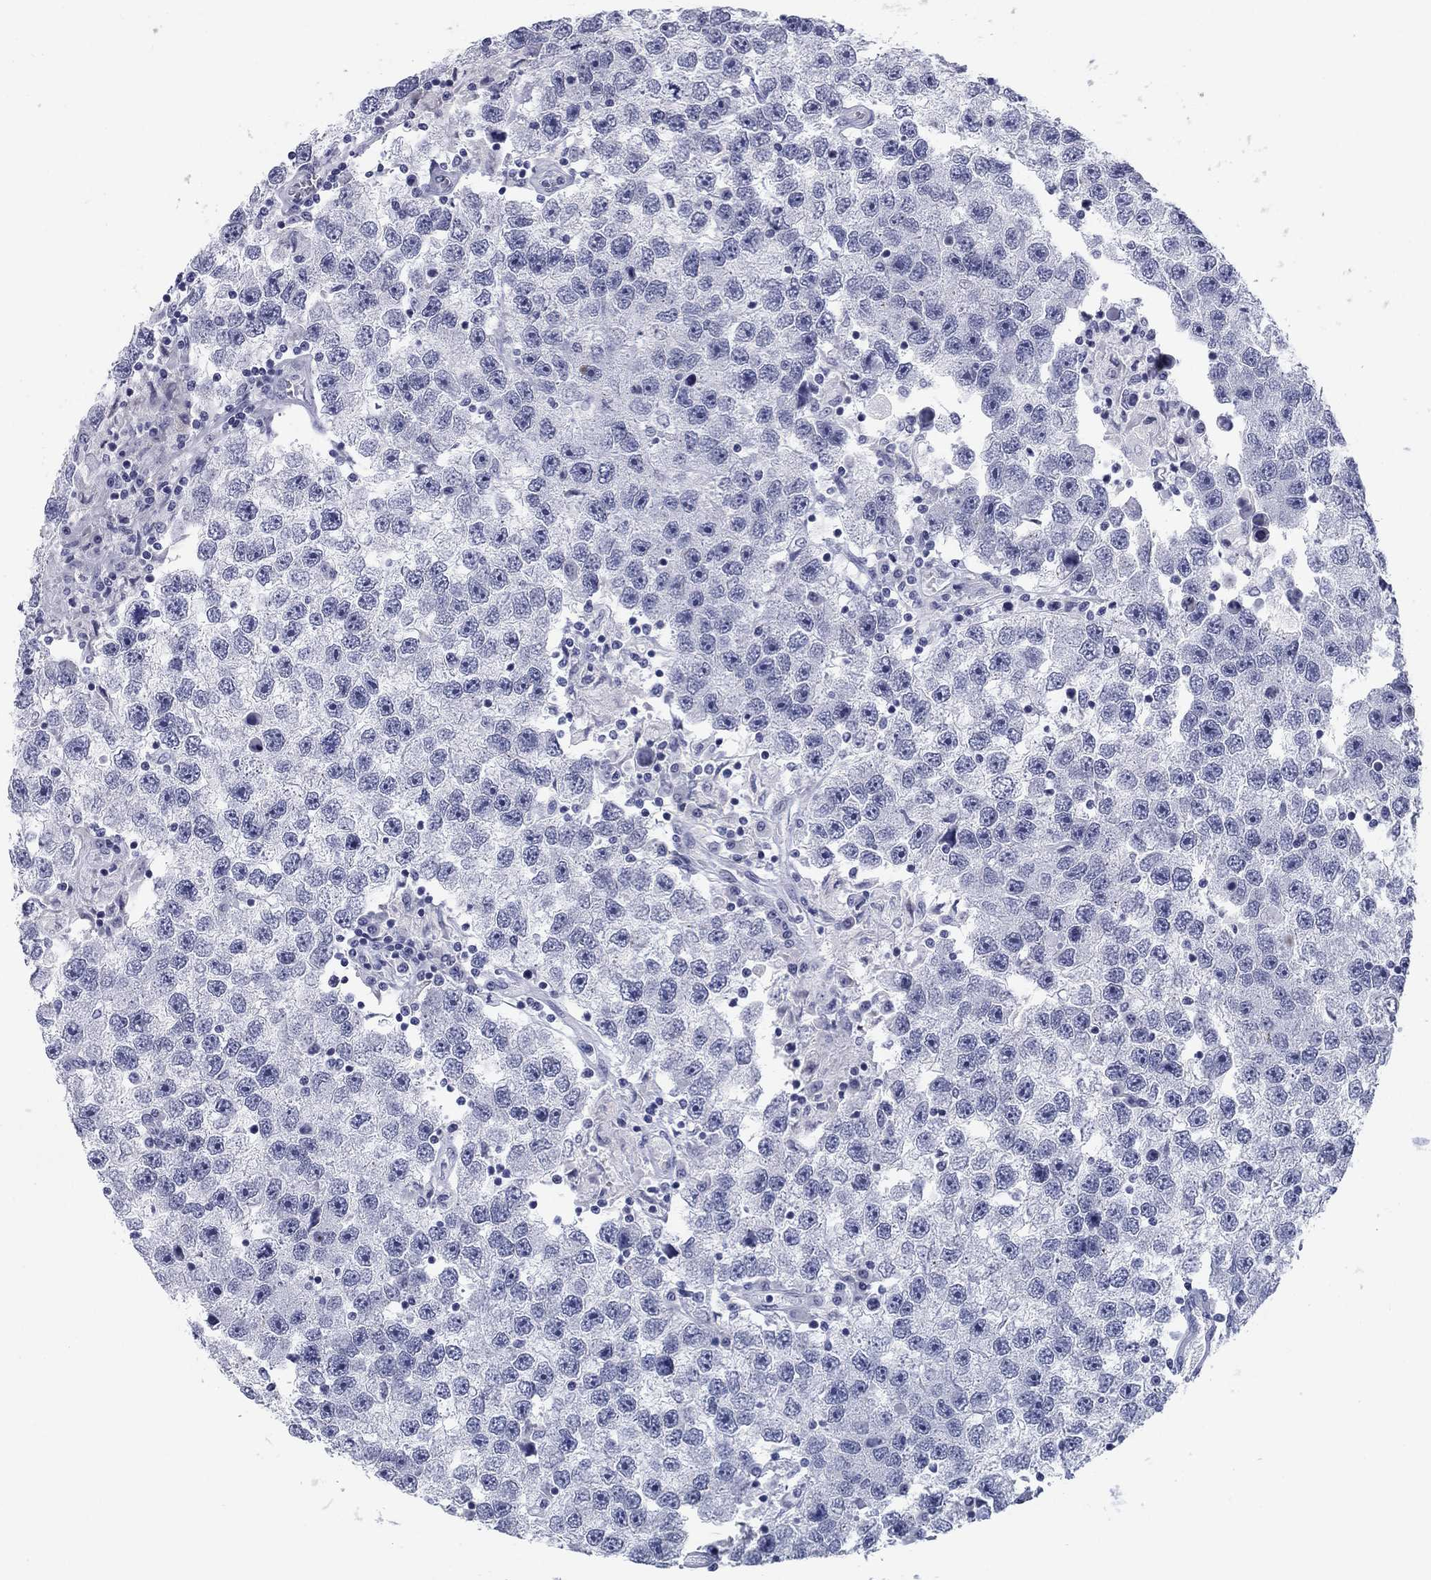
{"staining": {"intensity": "negative", "quantity": "none", "location": "none"}, "tissue": "testis cancer", "cell_type": "Tumor cells", "image_type": "cancer", "snomed": [{"axis": "morphology", "description": "Seminoma, NOS"}, {"axis": "topography", "description": "Testis"}], "caption": "This is a photomicrograph of immunohistochemistry staining of seminoma (testis), which shows no staining in tumor cells.", "gene": "PRPH", "patient": {"sex": "male", "age": 26}}